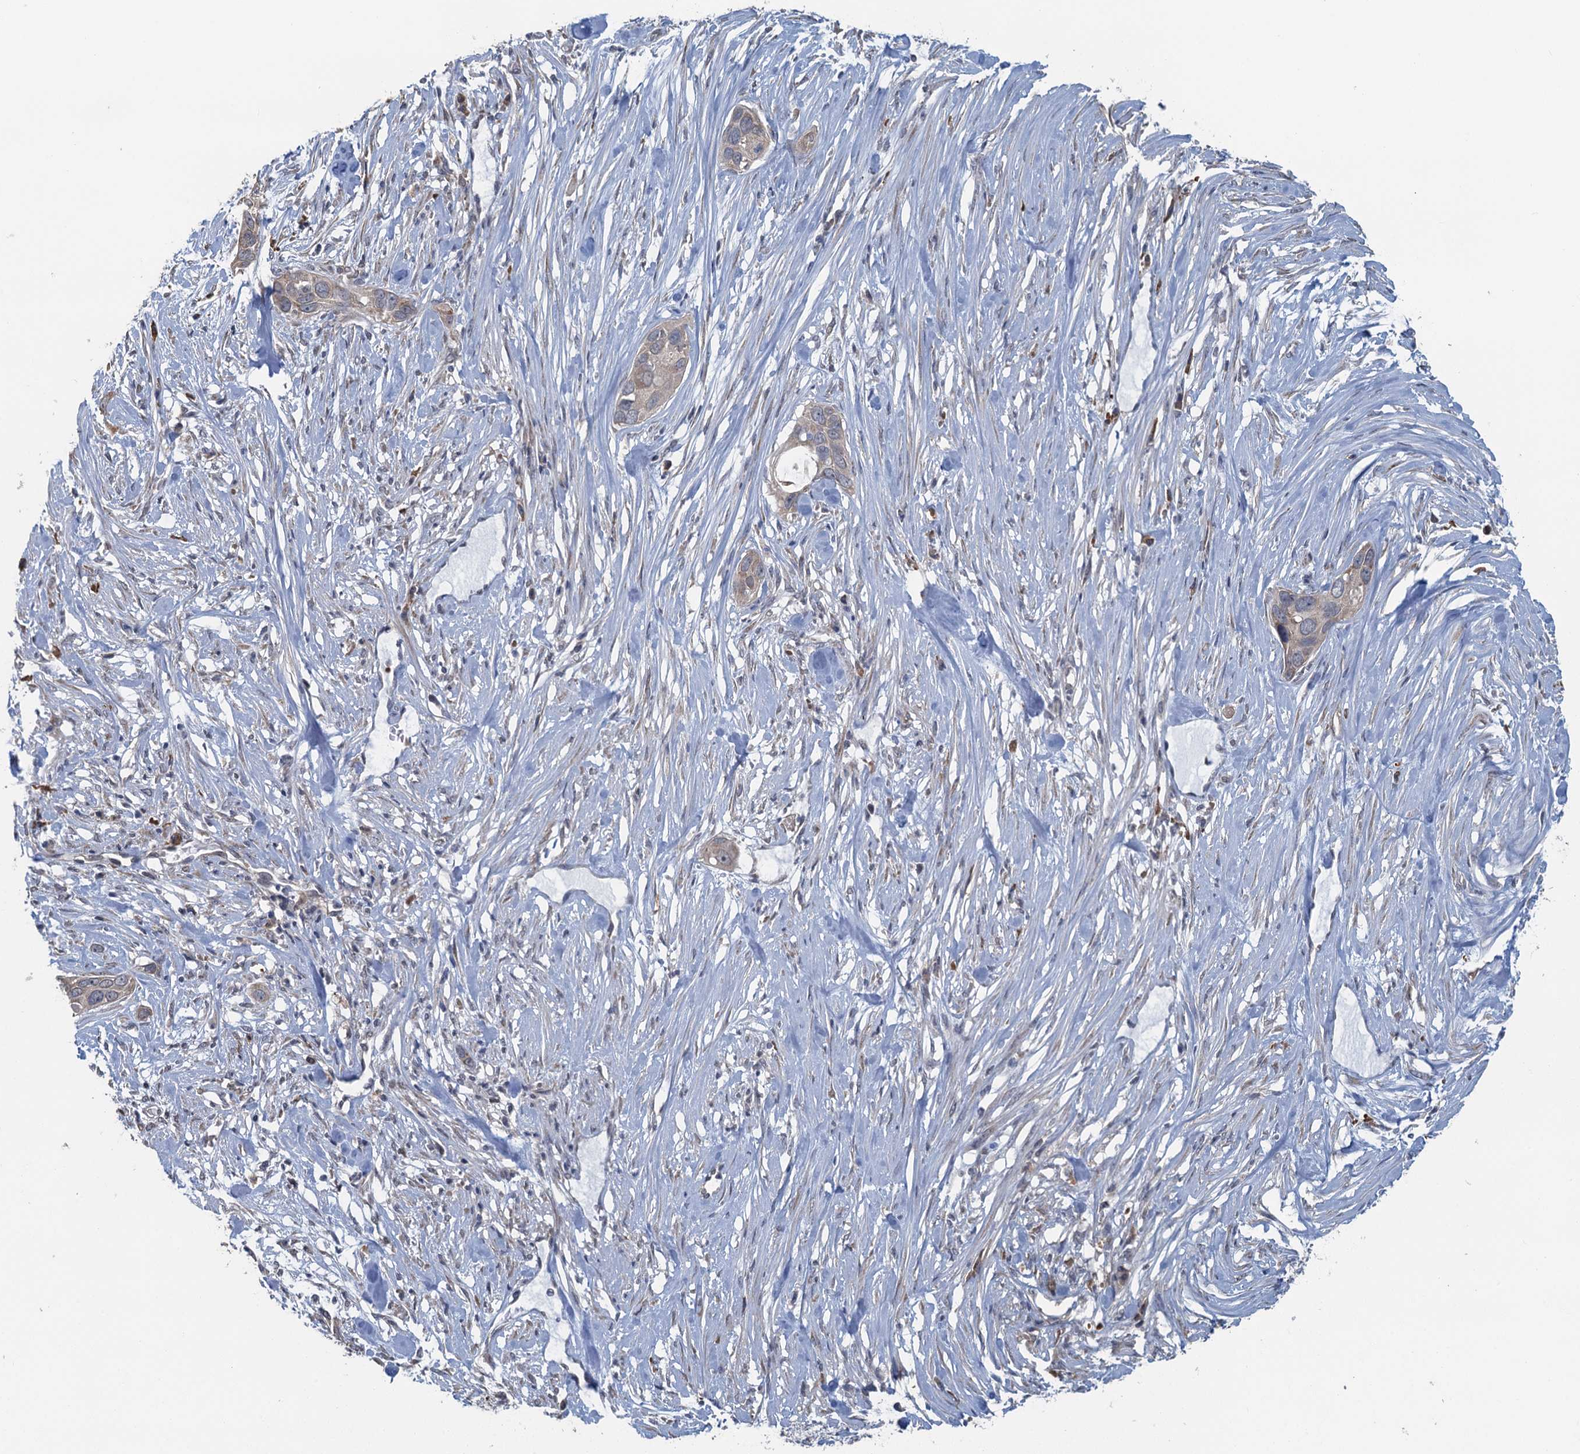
{"staining": {"intensity": "weak", "quantity": "<25%", "location": "cytoplasmic/membranous"}, "tissue": "pancreatic cancer", "cell_type": "Tumor cells", "image_type": "cancer", "snomed": [{"axis": "morphology", "description": "Adenocarcinoma, NOS"}, {"axis": "topography", "description": "Pancreas"}], "caption": "This is a micrograph of IHC staining of pancreatic cancer (adenocarcinoma), which shows no positivity in tumor cells. (DAB (3,3'-diaminobenzidine) immunohistochemistry, high magnification).", "gene": "TEX35", "patient": {"sex": "female", "age": 60}}